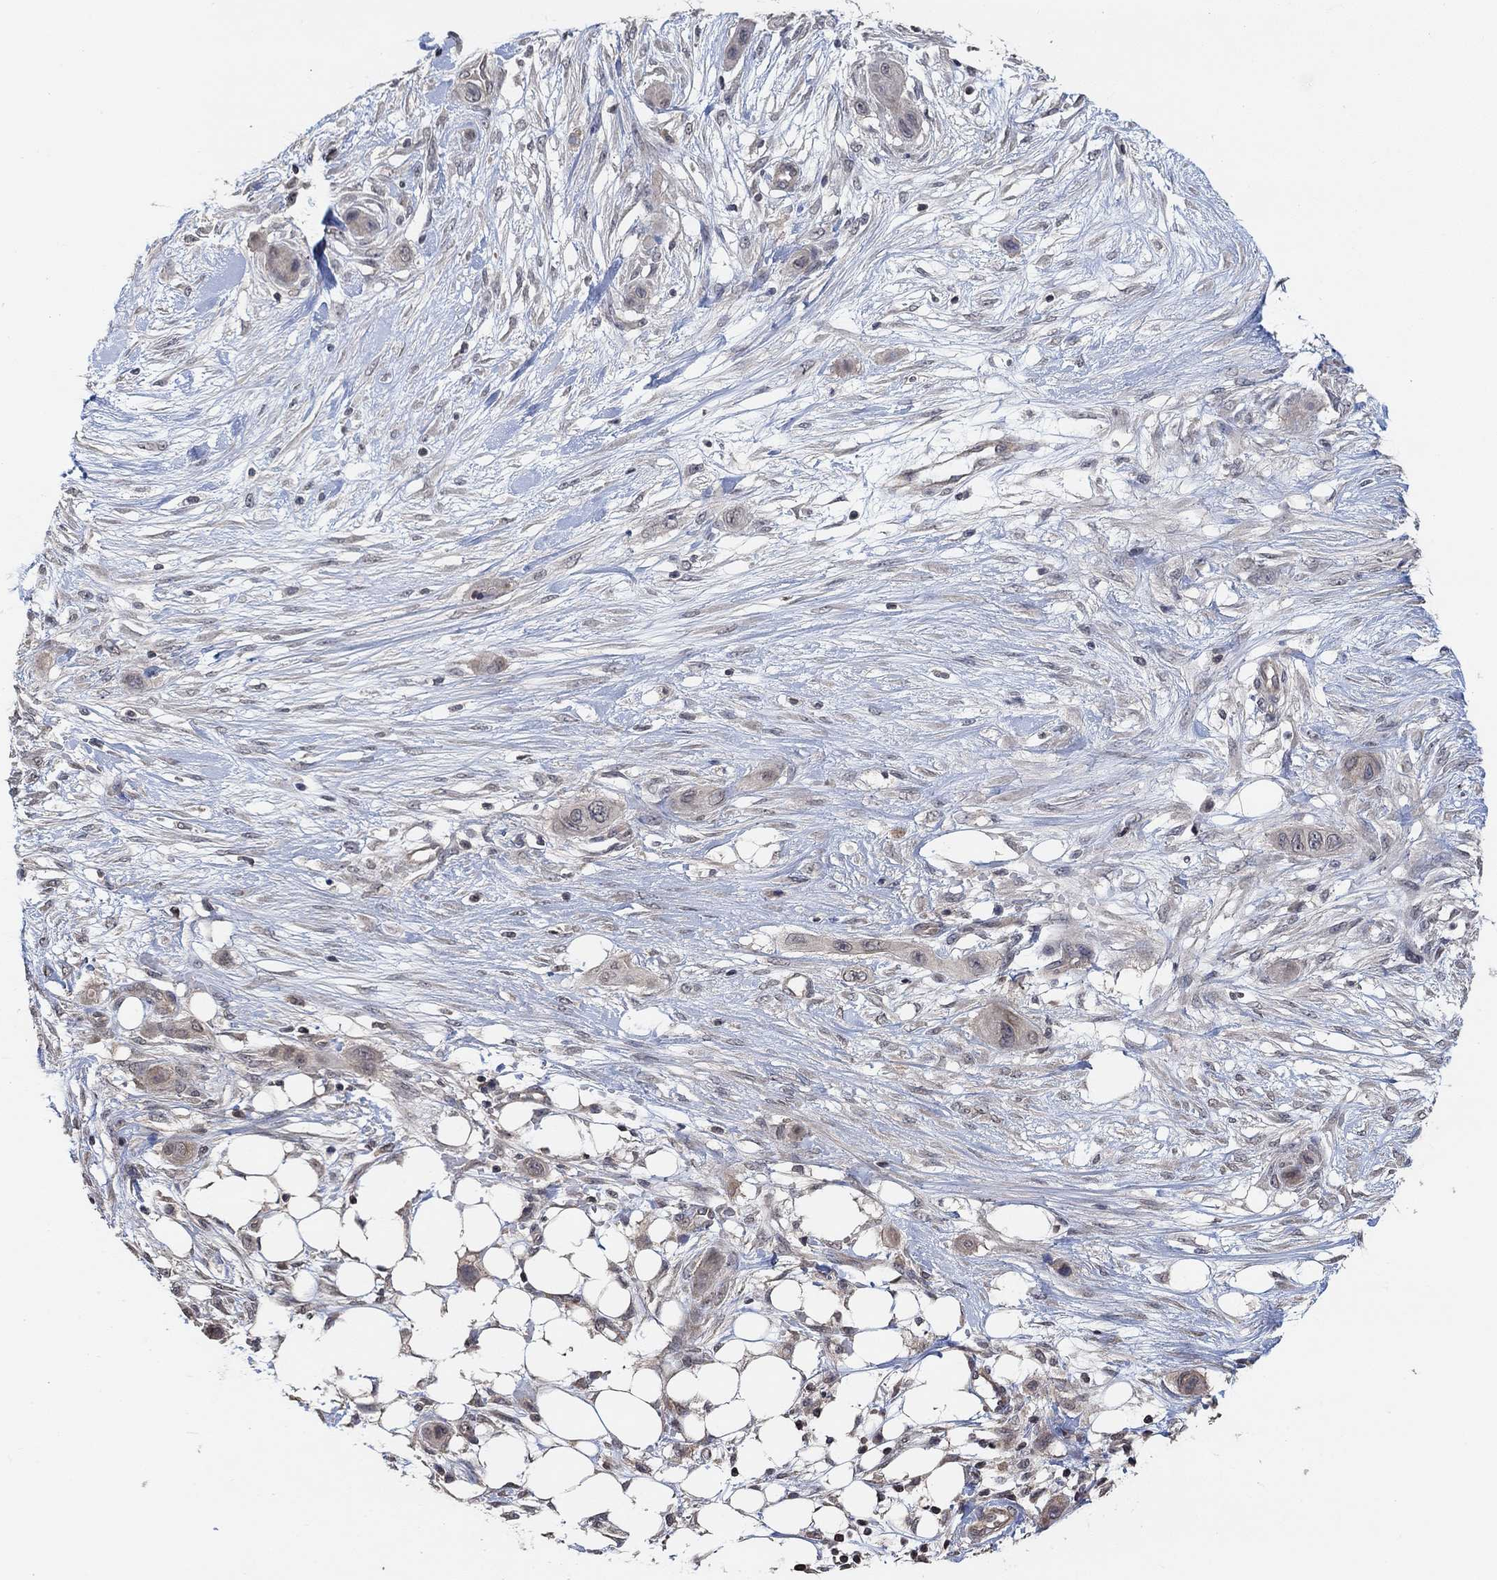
{"staining": {"intensity": "negative", "quantity": "none", "location": "none"}, "tissue": "skin cancer", "cell_type": "Tumor cells", "image_type": "cancer", "snomed": [{"axis": "morphology", "description": "Squamous cell carcinoma, NOS"}, {"axis": "topography", "description": "Skin"}], "caption": "Immunohistochemistry micrograph of neoplastic tissue: human skin squamous cell carcinoma stained with DAB demonstrates no significant protein expression in tumor cells. (Immunohistochemistry (ihc), brightfield microscopy, high magnification).", "gene": "UNC5B", "patient": {"sex": "male", "age": 79}}